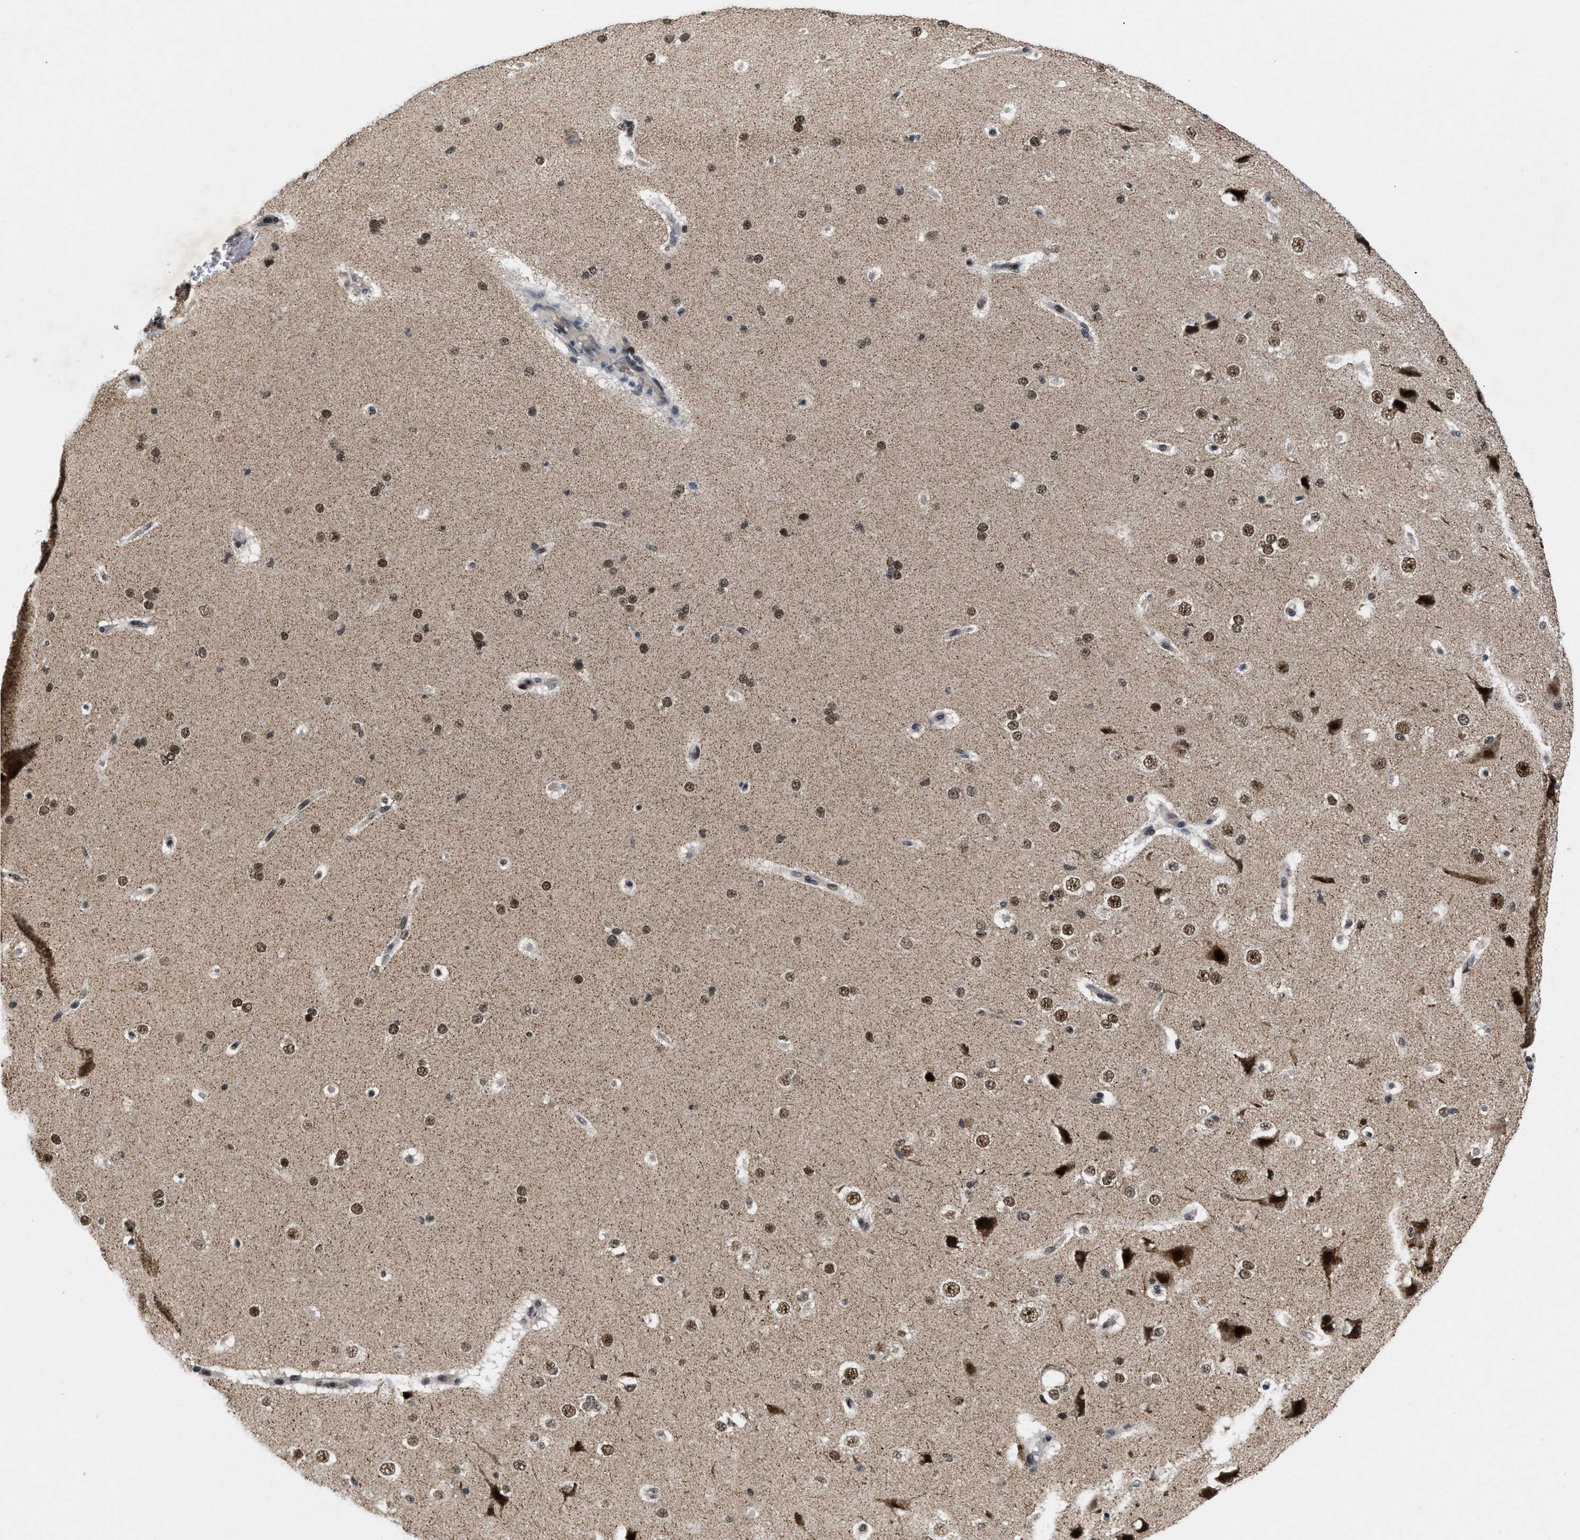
{"staining": {"intensity": "weak", "quantity": ">75%", "location": "nuclear"}, "tissue": "cerebral cortex", "cell_type": "Endothelial cells", "image_type": "normal", "snomed": [{"axis": "morphology", "description": "Normal tissue, NOS"}, {"axis": "morphology", "description": "Developmental malformation"}, {"axis": "topography", "description": "Cerebral cortex"}], "caption": "The photomicrograph reveals staining of normal cerebral cortex, revealing weak nuclear protein staining (brown color) within endothelial cells. (DAB IHC, brown staining for protein, blue staining for nuclei).", "gene": "ZNF346", "patient": {"sex": "female", "age": 30}}